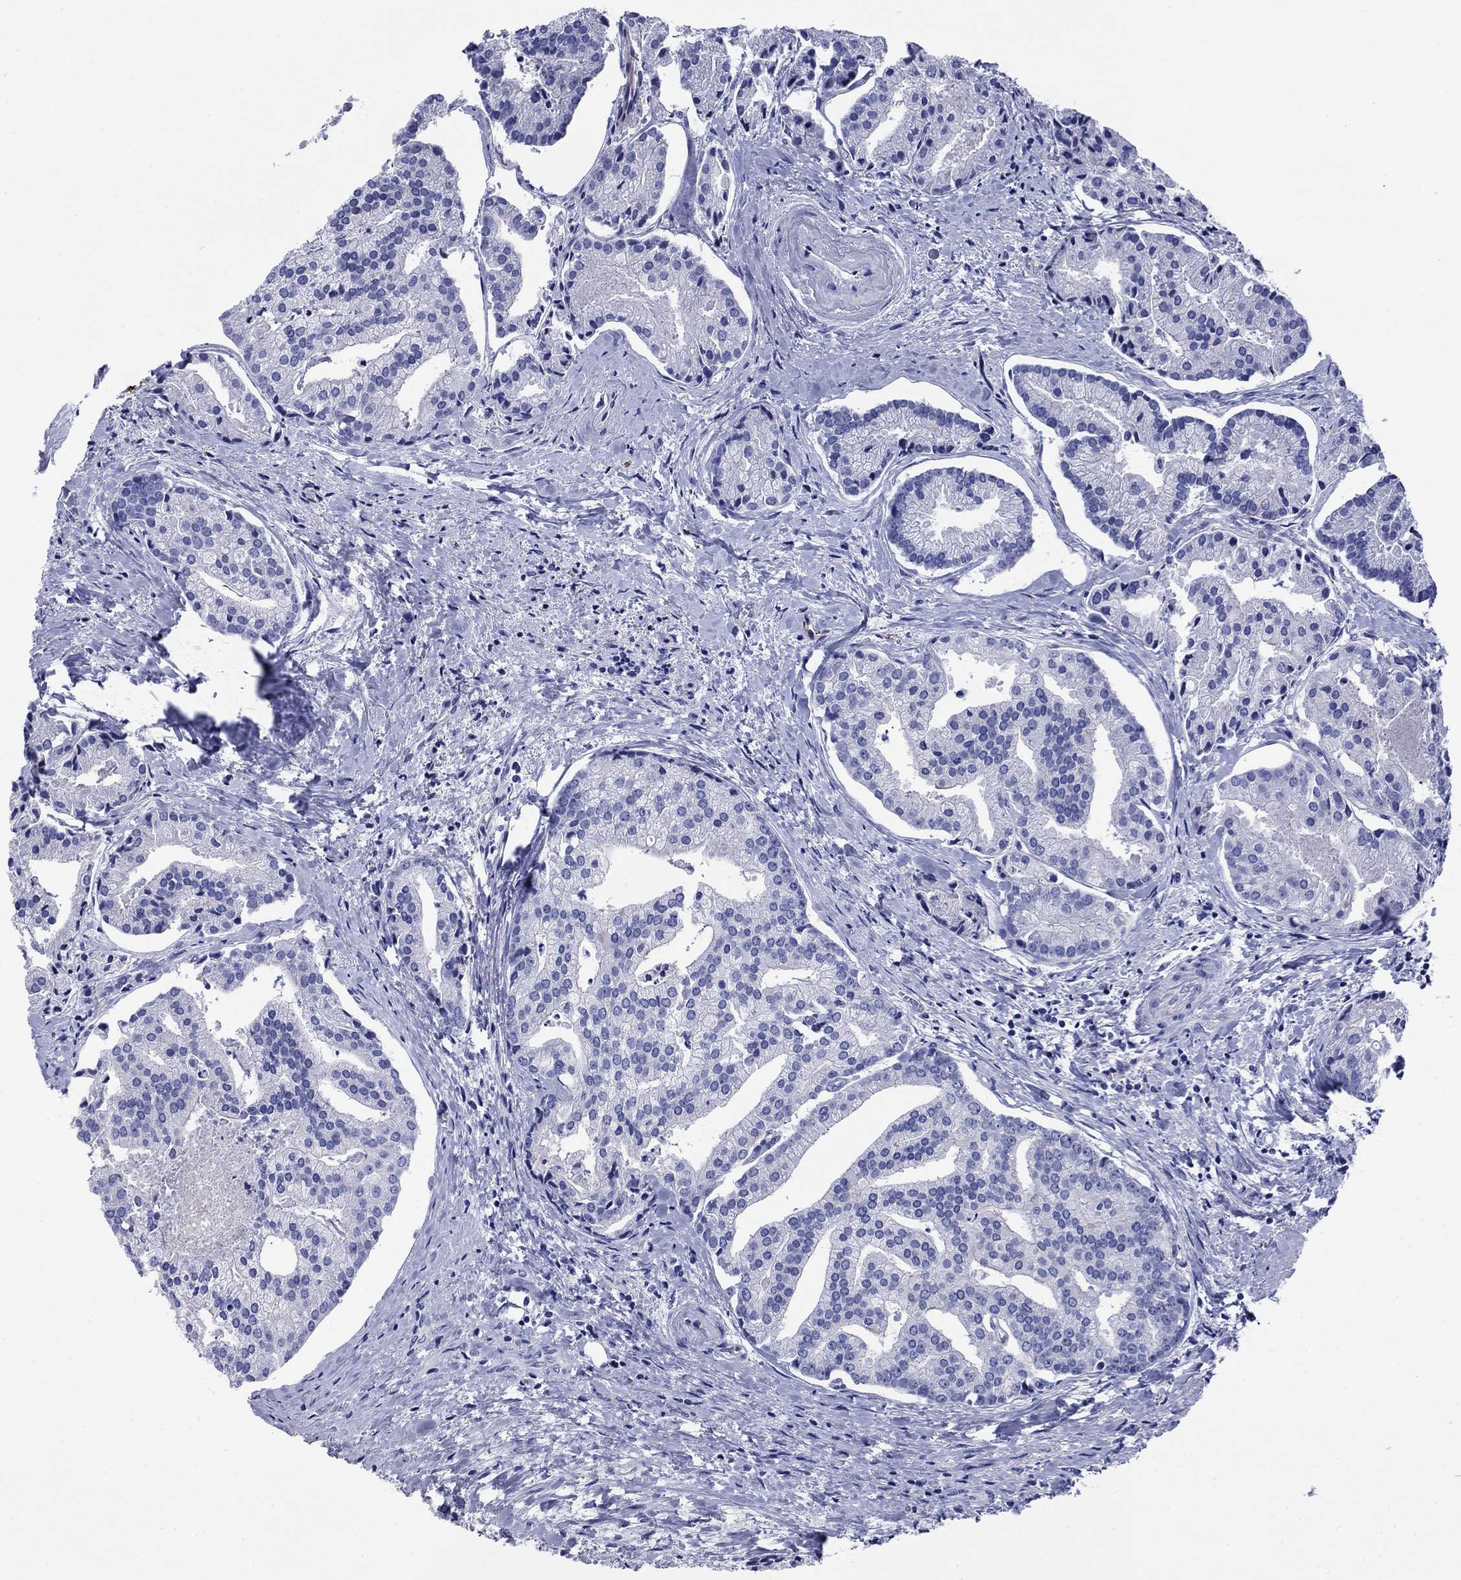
{"staining": {"intensity": "negative", "quantity": "none", "location": "none"}, "tissue": "prostate cancer", "cell_type": "Tumor cells", "image_type": "cancer", "snomed": [{"axis": "morphology", "description": "Adenocarcinoma, NOS"}, {"axis": "topography", "description": "Prostate and seminal vesicle, NOS"}, {"axis": "topography", "description": "Prostate"}], "caption": "DAB immunohistochemical staining of adenocarcinoma (prostate) displays no significant positivity in tumor cells.", "gene": "SLC1A2", "patient": {"sex": "male", "age": 44}}